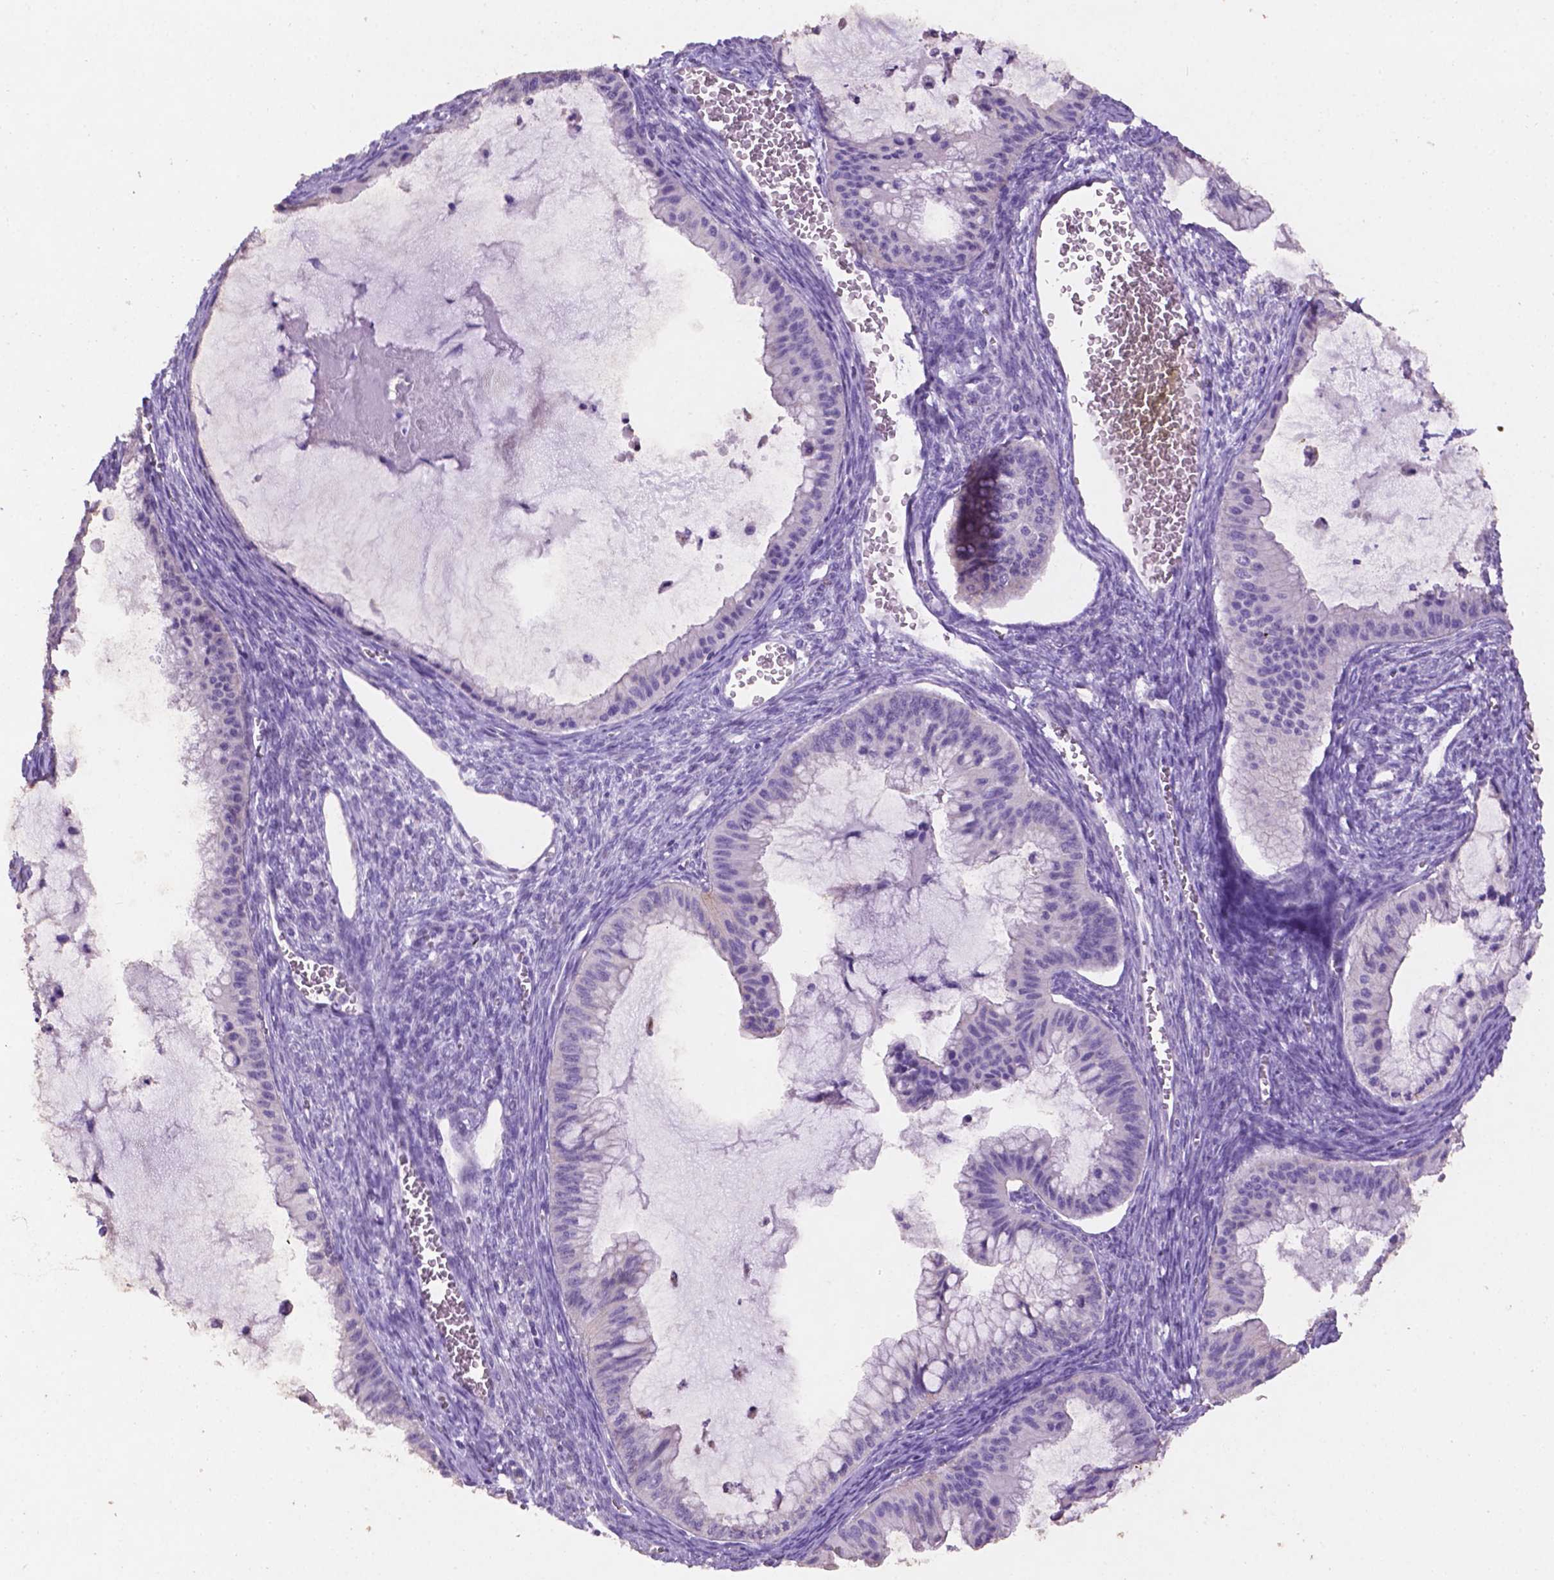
{"staining": {"intensity": "negative", "quantity": "none", "location": "none"}, "tissue": "ovarian cancer", "cell_type": "Tumor cells", "image_type": "cancer", "snomed": [{"axis": "morphology", "description": "Cystadenocarcinoma, mucinous, NOS"}, {"axis": "topography", "description": "Ovary"}], "caption": "The histopathology image exhibits no significant expression in tumor cells of ovarian cancer (mucinous cystadenocarcinoma).", "gene": "TACSTD2", "patient": {"sex": "female", "age": 72}}